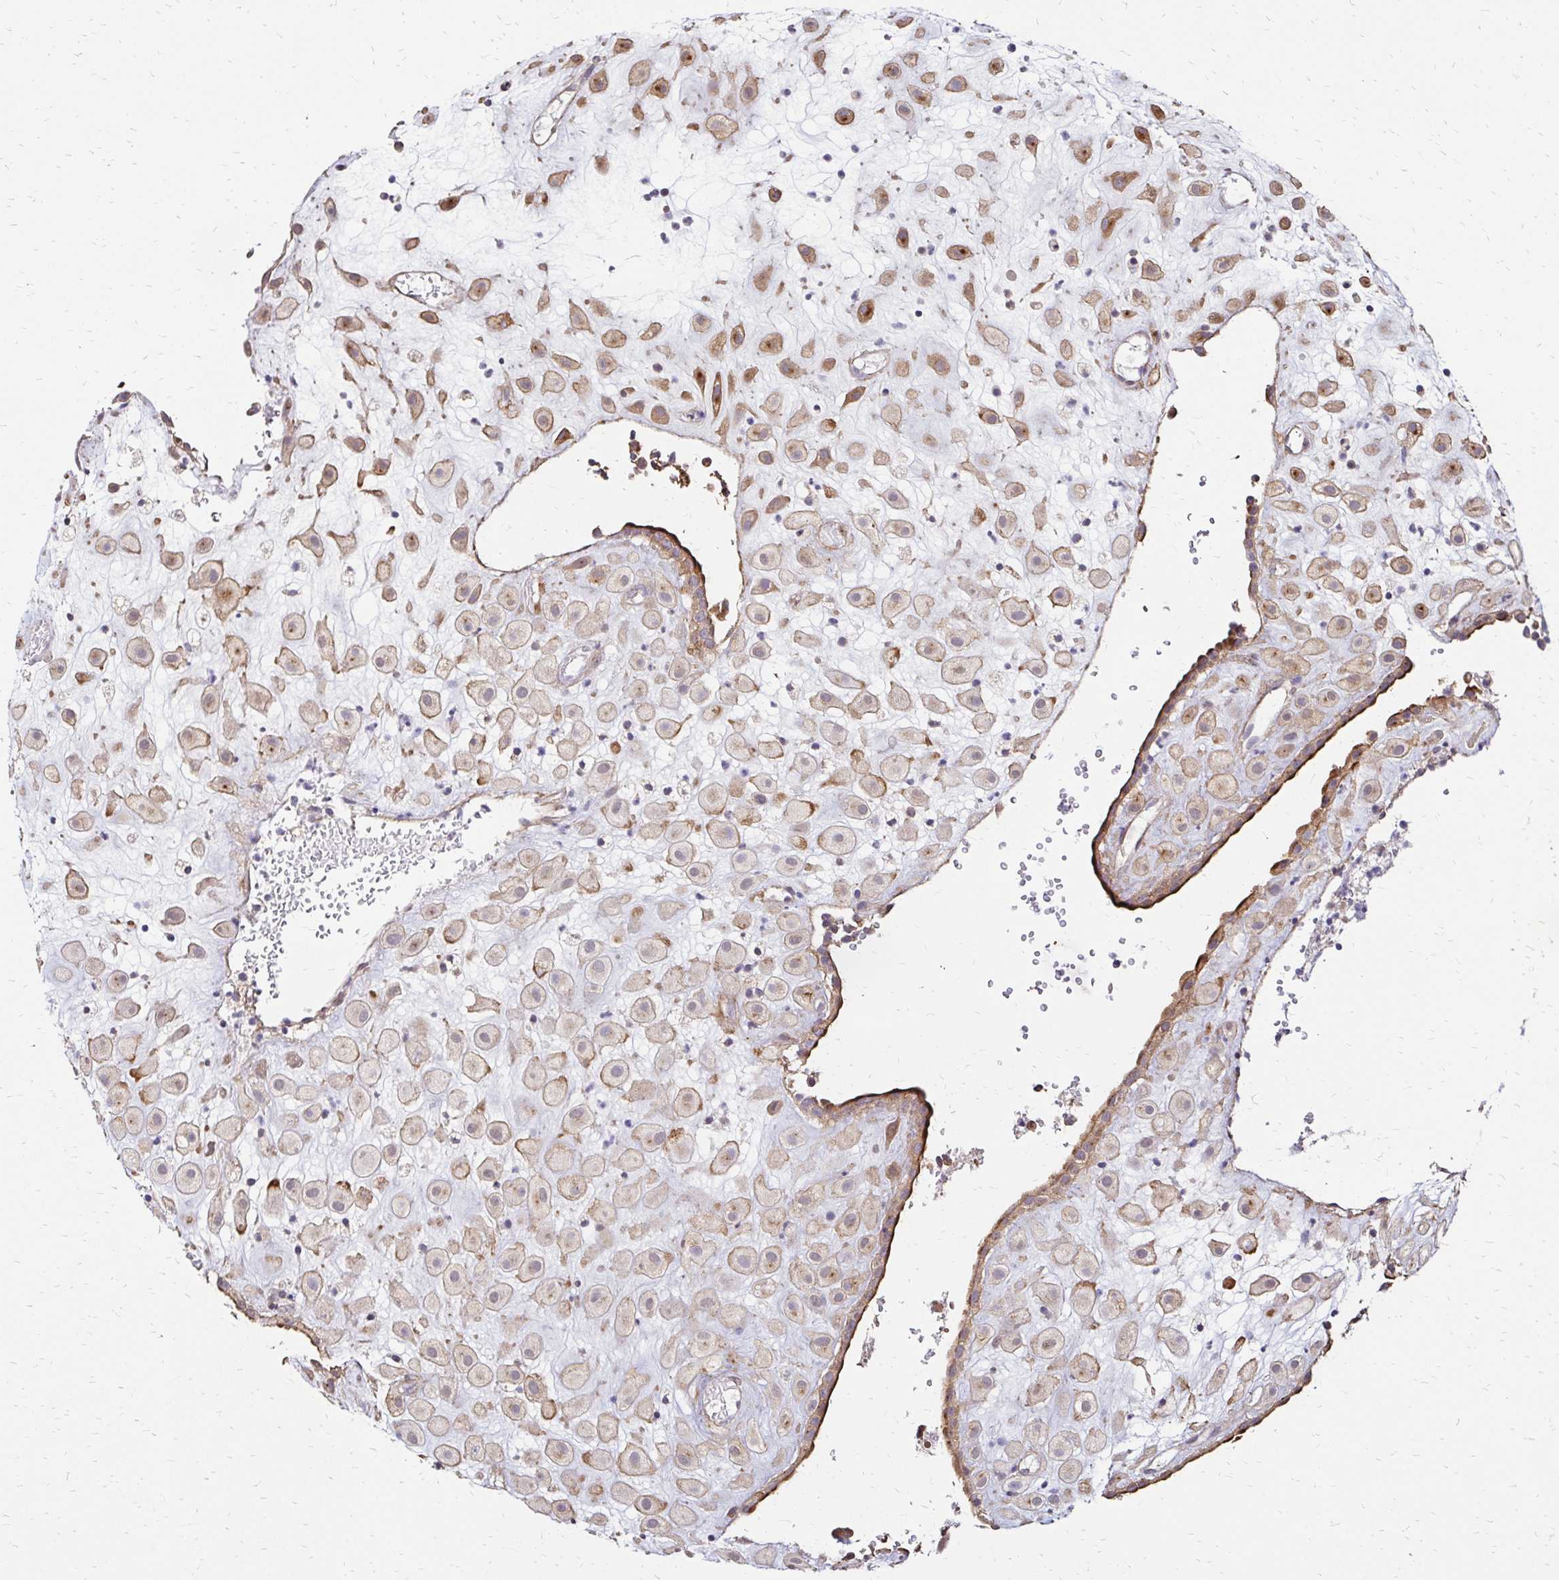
{"staining": {"intensity": "weak", "quantity": ">75%", "location": "cytoplasmic/membranous"}, "tissue": "placenta", "cell_type": "Decidual cells", "image_type": "normal", "snomed": [{"axis": "morphology", "description": "Normal tissue, NOS"}, {"axis": "topography", "description": "Placenta"}], "caption": "Immunohistochemistry of normal human placenta displays low levels of weak cytoplasmic/membranous expression in approximately >75% of decidual cells. The protein of interest is shown in brown color, while the nuclei are stained blue.", "gene": "PRIMA1", "patient": {"sex": "female", "age": 24}}